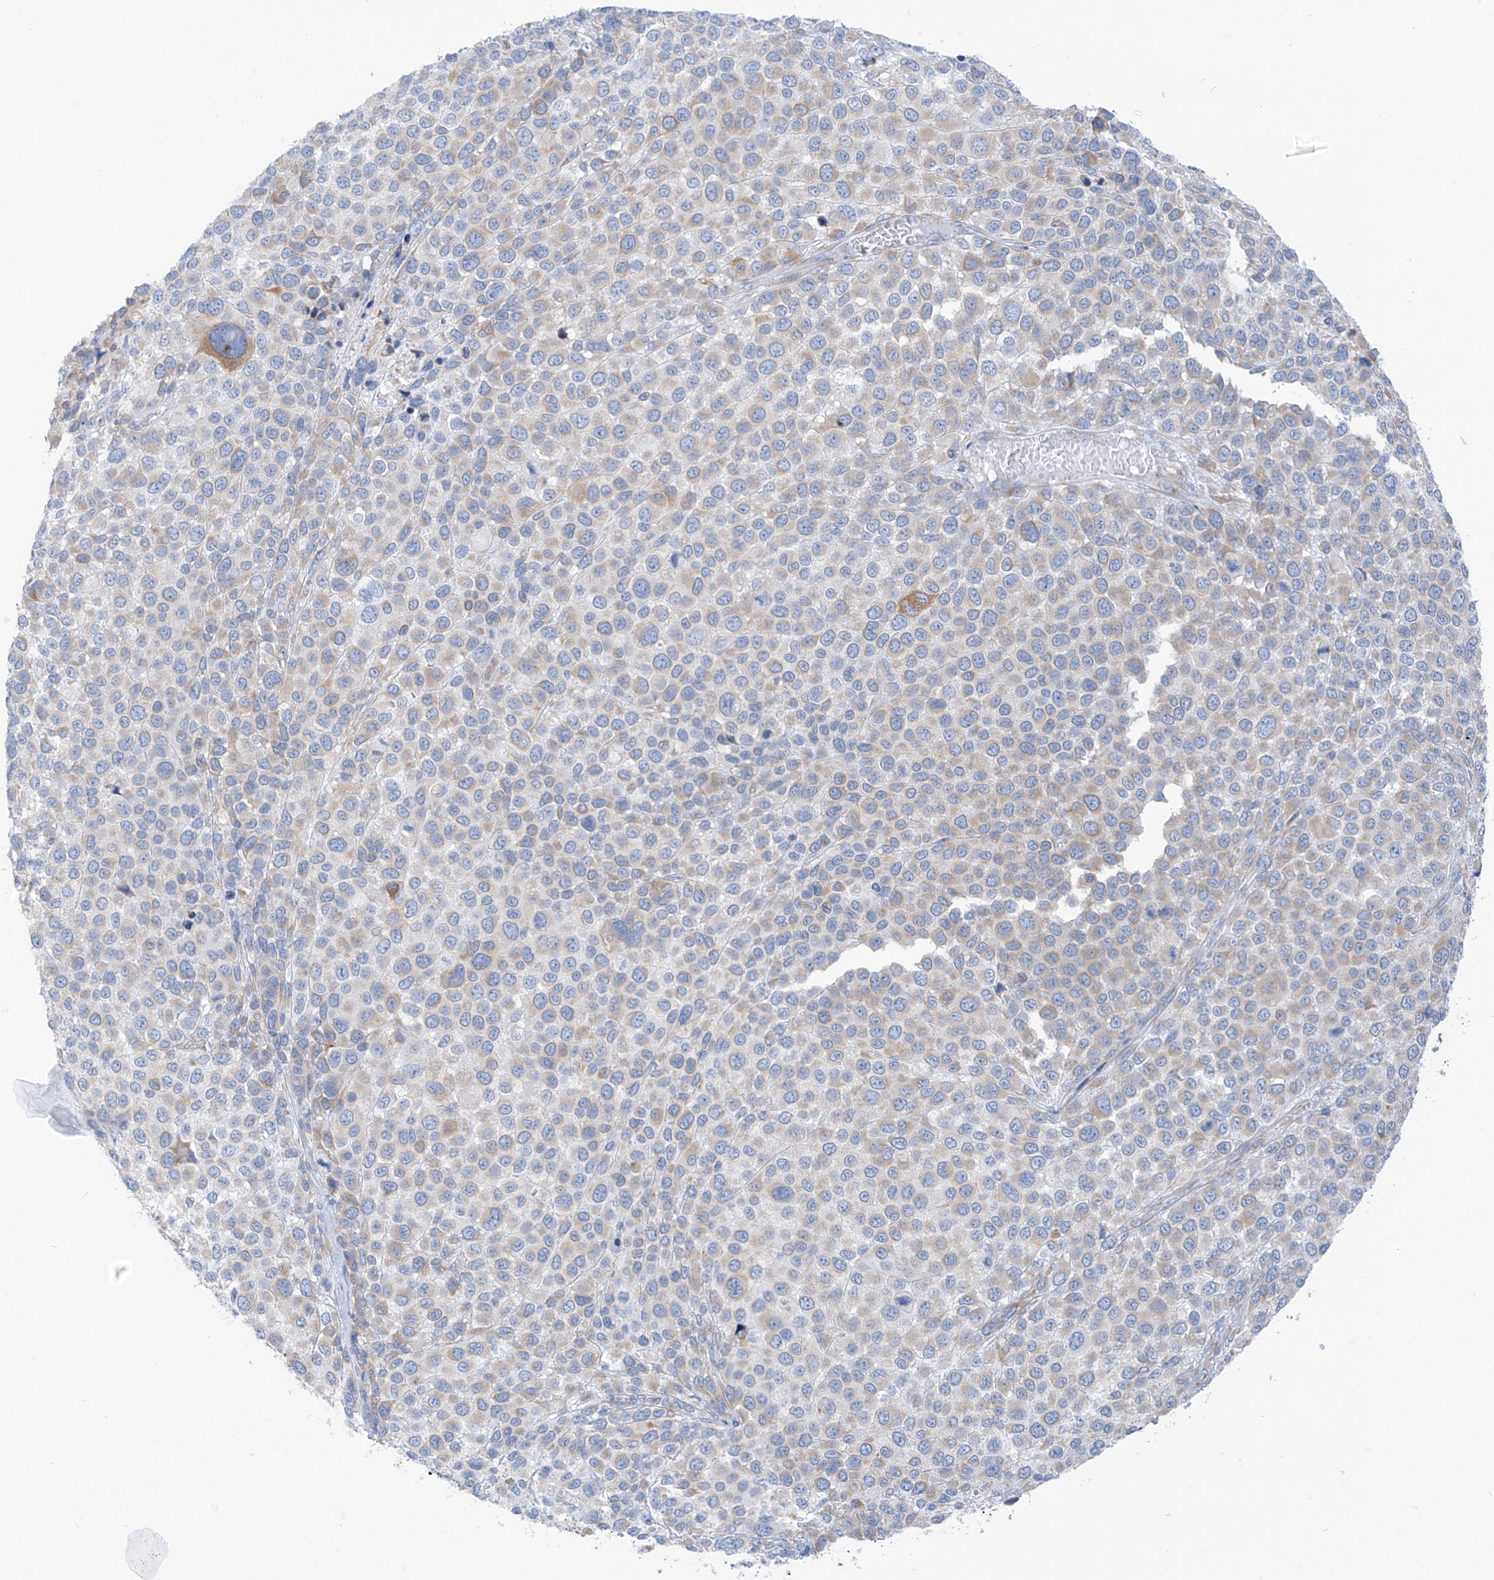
{"staining": {"intensity": "weak", "quantity": "<25%", "location": "cytoplasmic/membranous"}, "tissue": "melanoma", "cell_type": "Tumor cells", "image_type": "cancer", "snomed": [{"axis": "morphology", "description": "Malignant melanoma, NOS"}, {"axis": "topography", "description": "Skin of trunk"}], "caption": "Photomicrograph shows no protein staining in tumor cells of melanoma tissue.", "gene": "RCN2", "patient": {"sex": "male", "age": 71}}